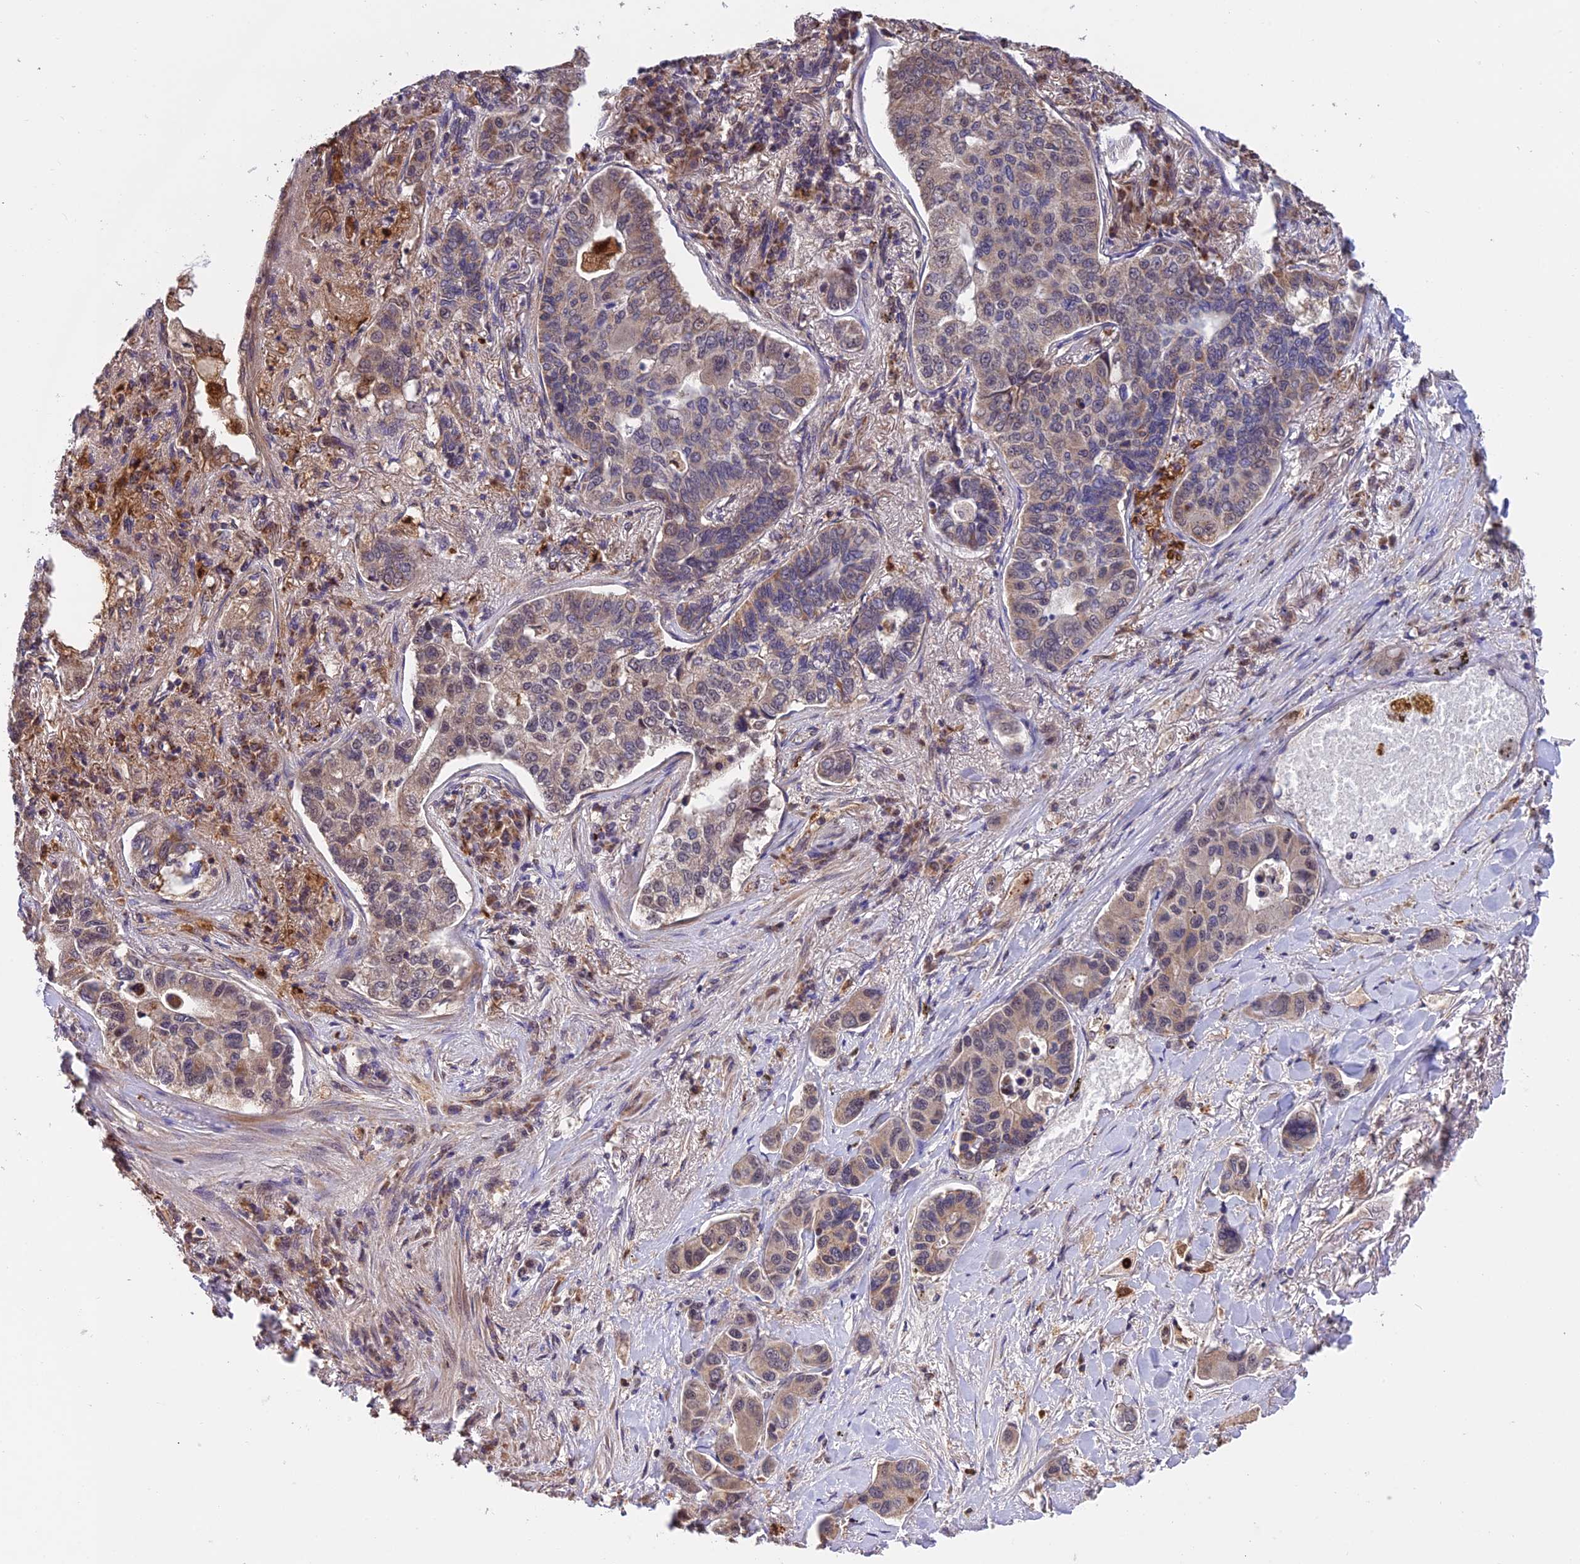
{"staining": {"intensity": "weak", "quantity": "25%-75%", "location": "cytoplasmic/membranous"}, "tissue": "lung cancer", "cell_type": "Tumor cells", "image_type": "cancer", "snomed": [{"axis": "morphology", "description": "Adenocarcinoma, NOS"}, {"axis": "topography", "description": "Lung"}], "caption": "An immunohistochemistry micrograph of neoplastic tissue is shown. Protein staining in brown labels weak cytoplasmic/membranous positivity in lung adenocarcinoma within tumor cells. The staining was performed using DAB (3,3'-diaminobenzidine), with brown indicating positive protein expression. Nuclei are stained blue with hematoxylin.", "gene": "MNS1", "patient": {"sex": "male", "age": 49}}